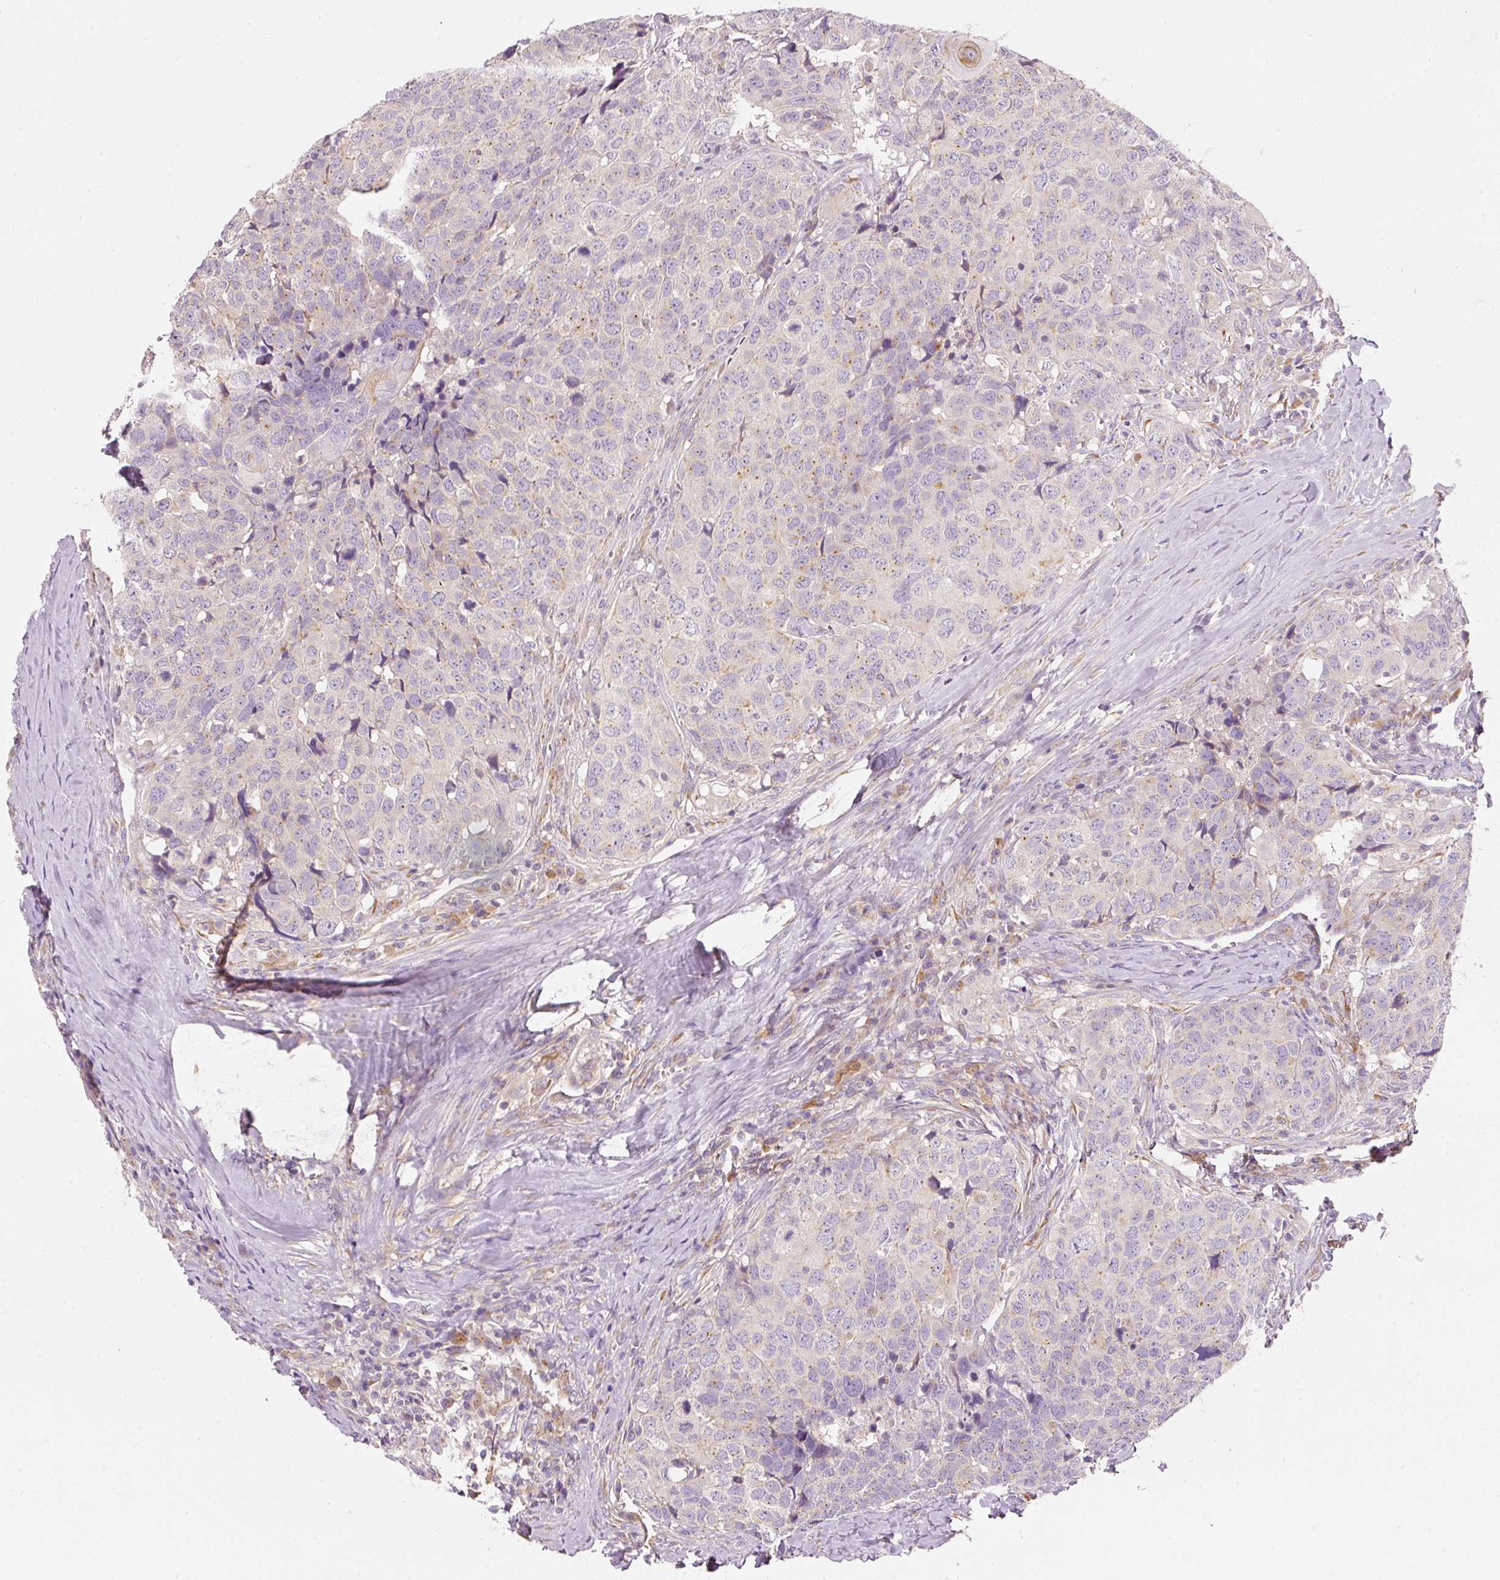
{"staining": {"intensity": "weak", "quantity": "<25%", "location": "cytoplasmic/membranous"}, "tissue": "head and neck cancer", "cell_type": "Tumor cells", "image_type": "cancer", "snomed": [{"axis": "morphology", "description": "Squamous cell carcinoma, NOS"}, {"axis": "topography", "description": "Head-Neck"}], "caption": "Photomicrograph shows no significant protein staining in tumor cells of squamous cell carcinoma (head and neck).", "gene": "RNF167", "patient": {"sex": "male", "age": 66}}